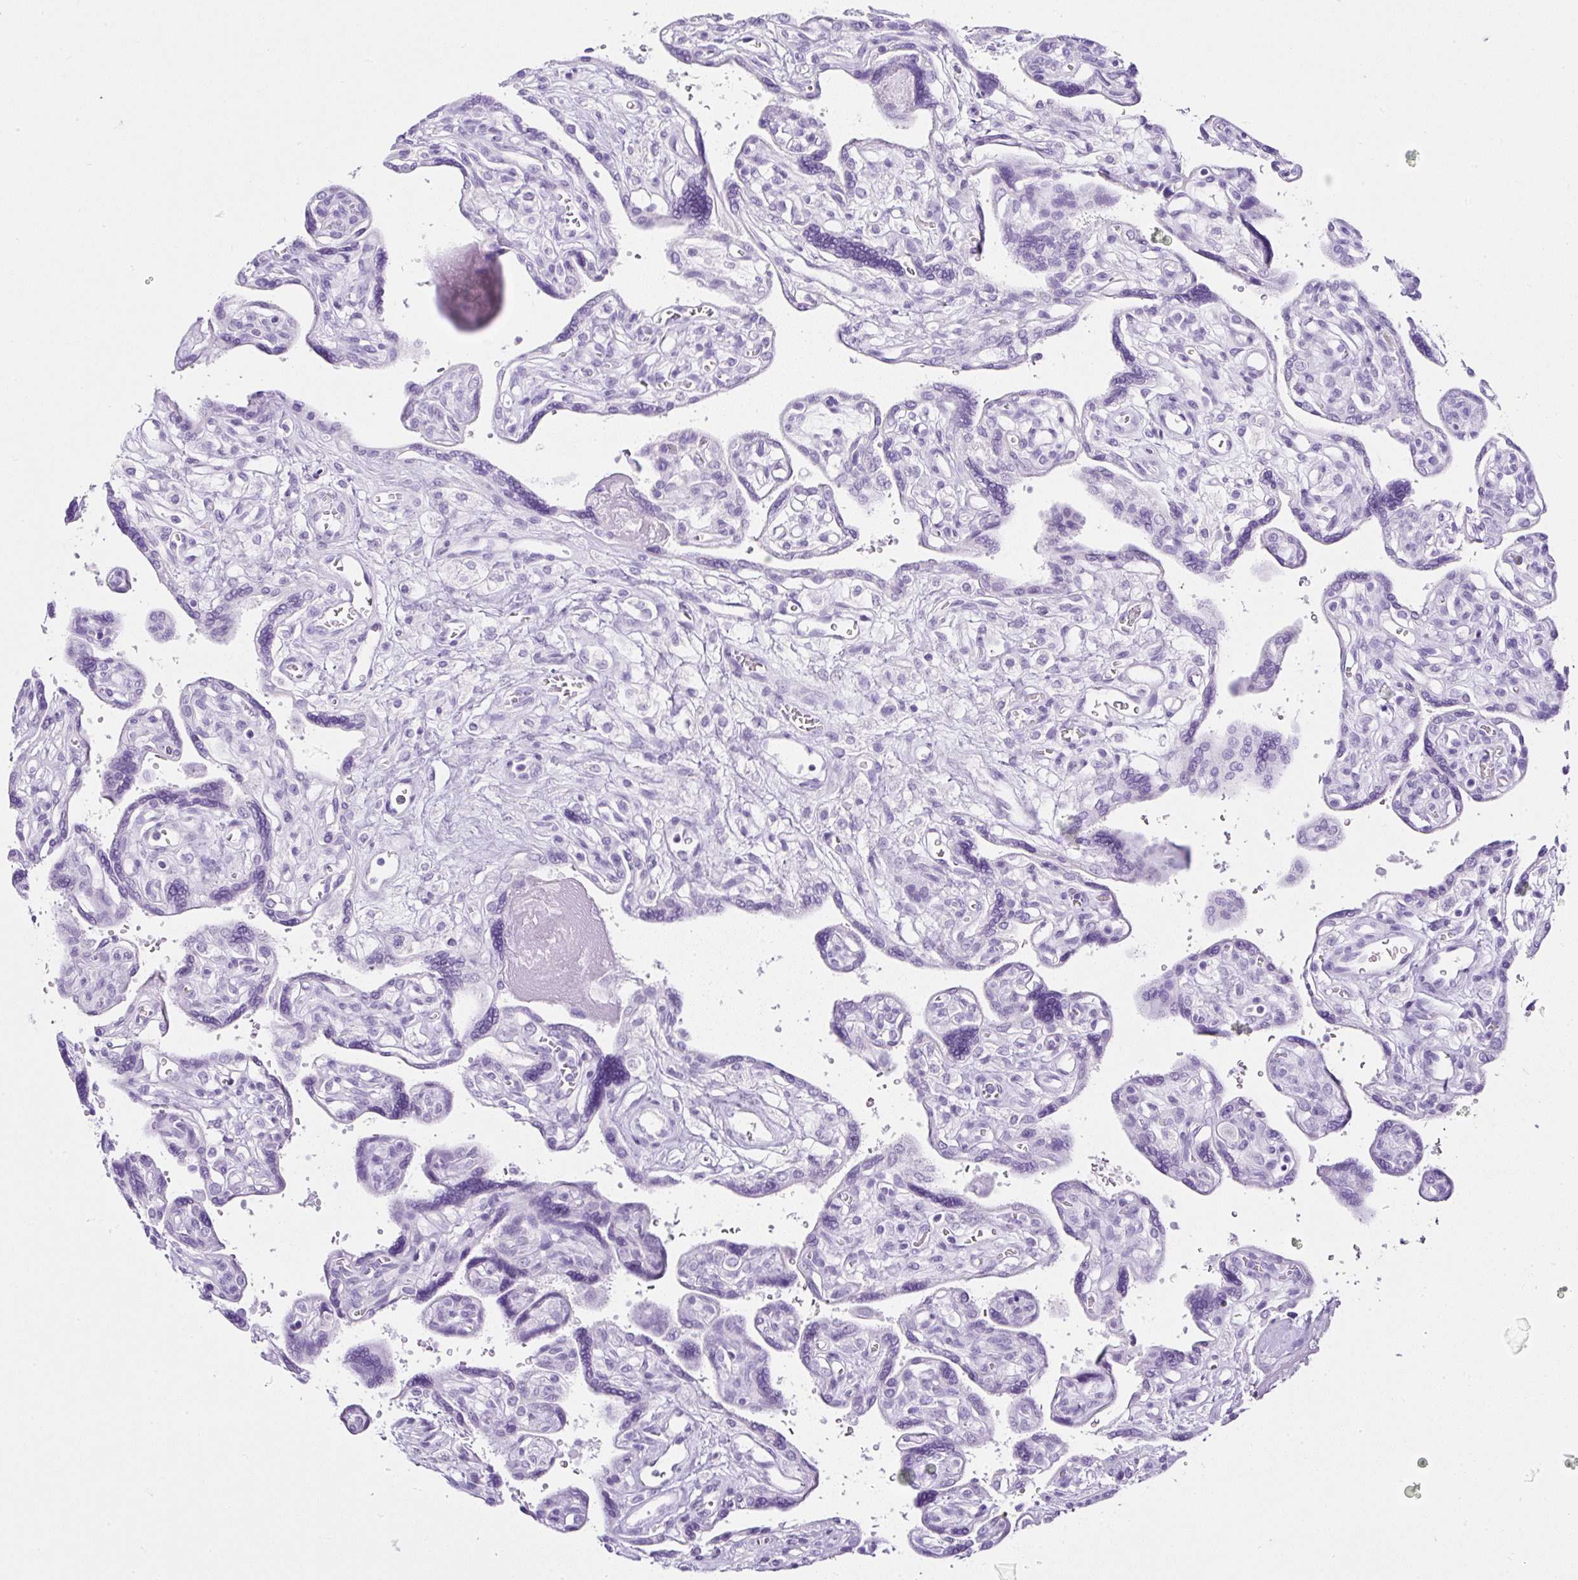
{"staining": {"intensity": "negative", "quantity": "none", "location": "none"}, "tissue": "placenta", "cell_type": "Trophoblastic cells", "image_type": "normal", "snomed": [{"axis": "morphology", "description": "Normal tissue, NOS"}, {"axis": "topography", "description": "Placenta"}], "caption": "This is an immunohistochemistry image of benign placenta. There is no expression in trophoblastic cells.", "gene": "SERPINB3", "patient": {"sex": "female", "age": 39}}